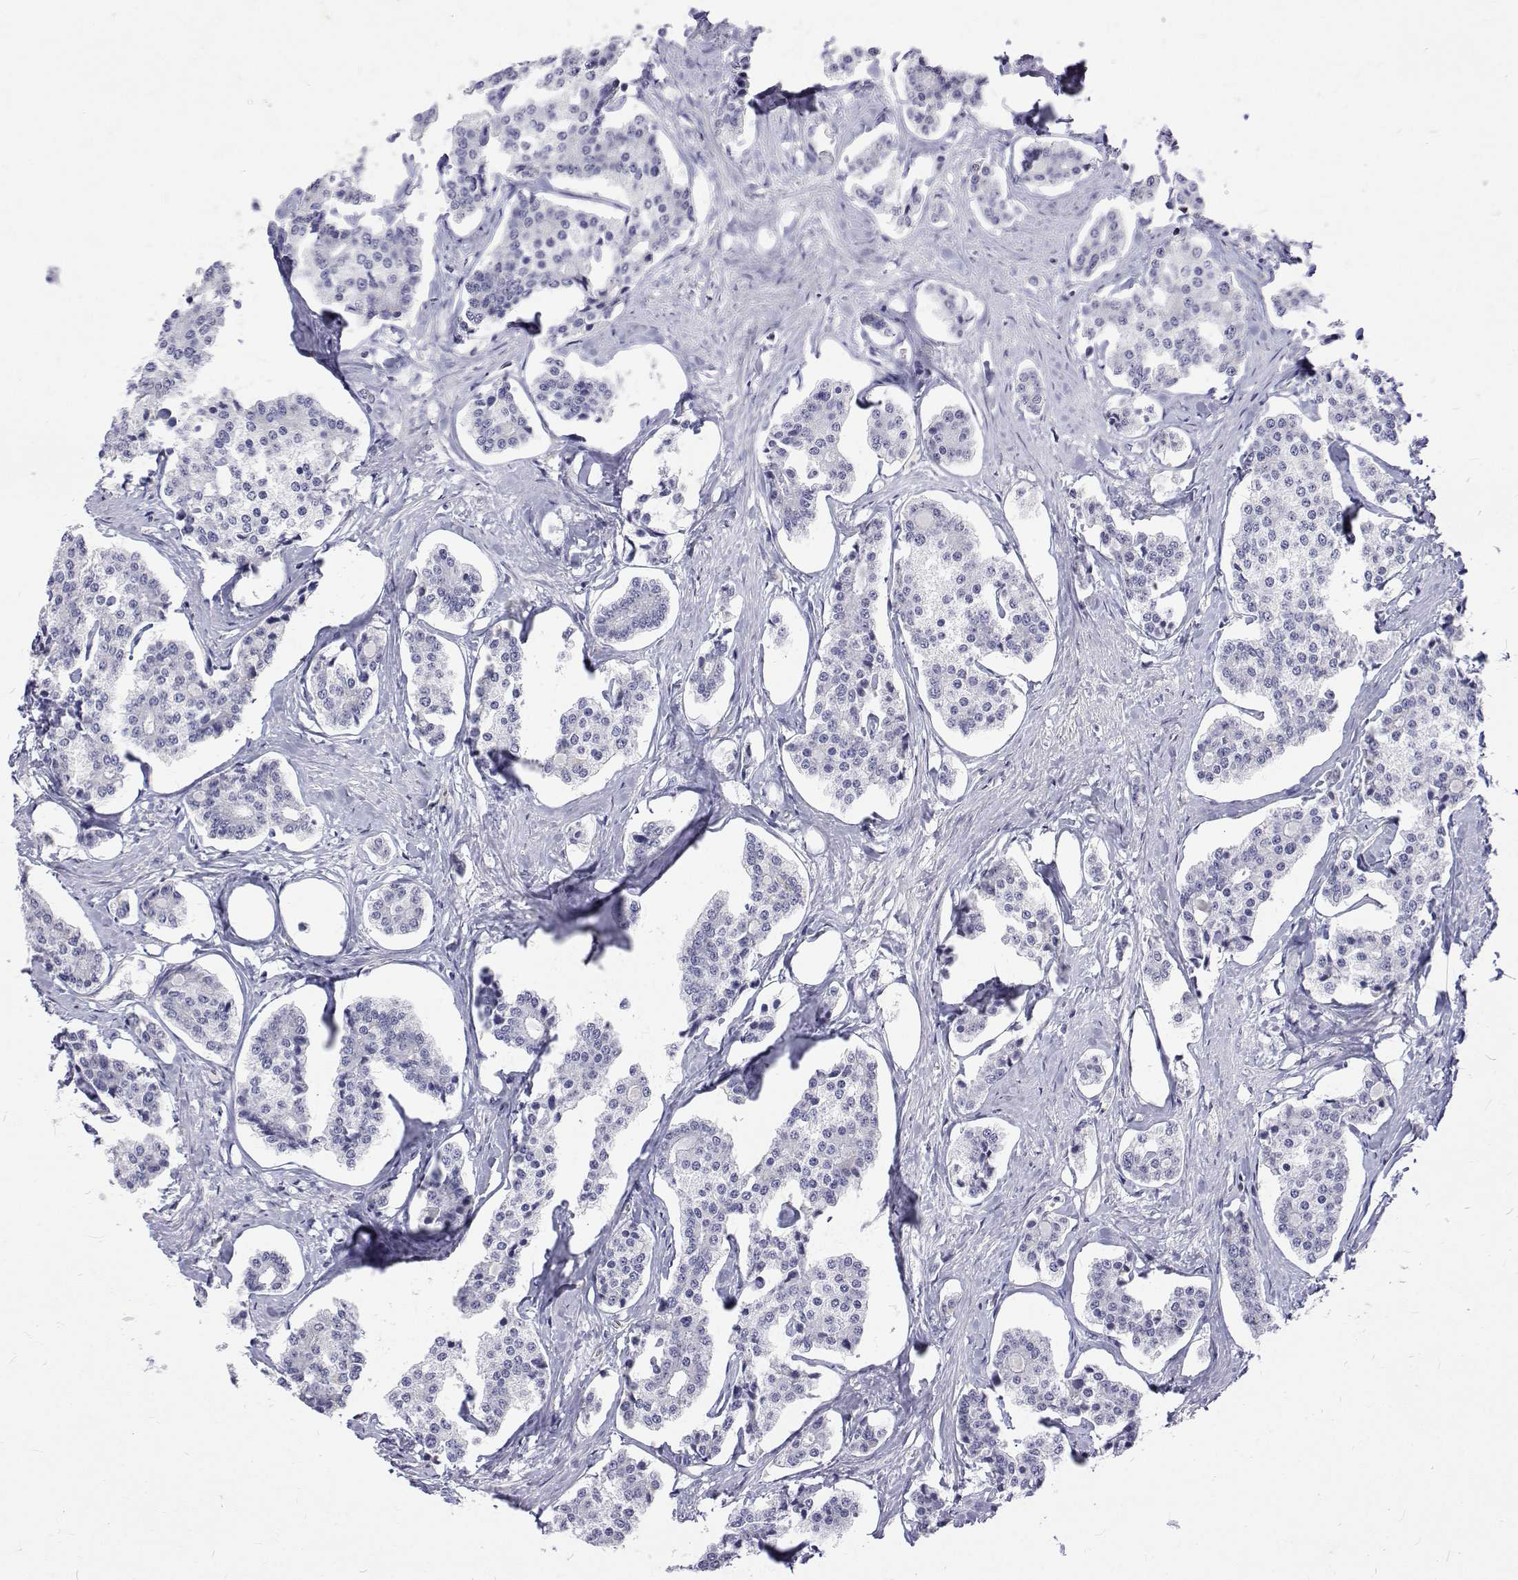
{"staining": {"intensity": "negative", "quantity": "none", "location": "none"}, "tissue": "carcinoid", "cell_type": "Tumor cells", "image_type": "cancer", "snomed": [{"axis": "morphology", "description": "Carcinoid, malignant, NOS"}, {"axis": "topography", "description": "Small intestine"}], "caption": "Photomicrograph shows no protein staining in tumor cells of malignant carcinoid tissue. (DAB (3,3'-diaminobenzidine) immunohistochemistry visualized using brightfield microscopy, high magnification).", "gene": "OPRPN", "patient": {"sex": "female", "age": 65}}